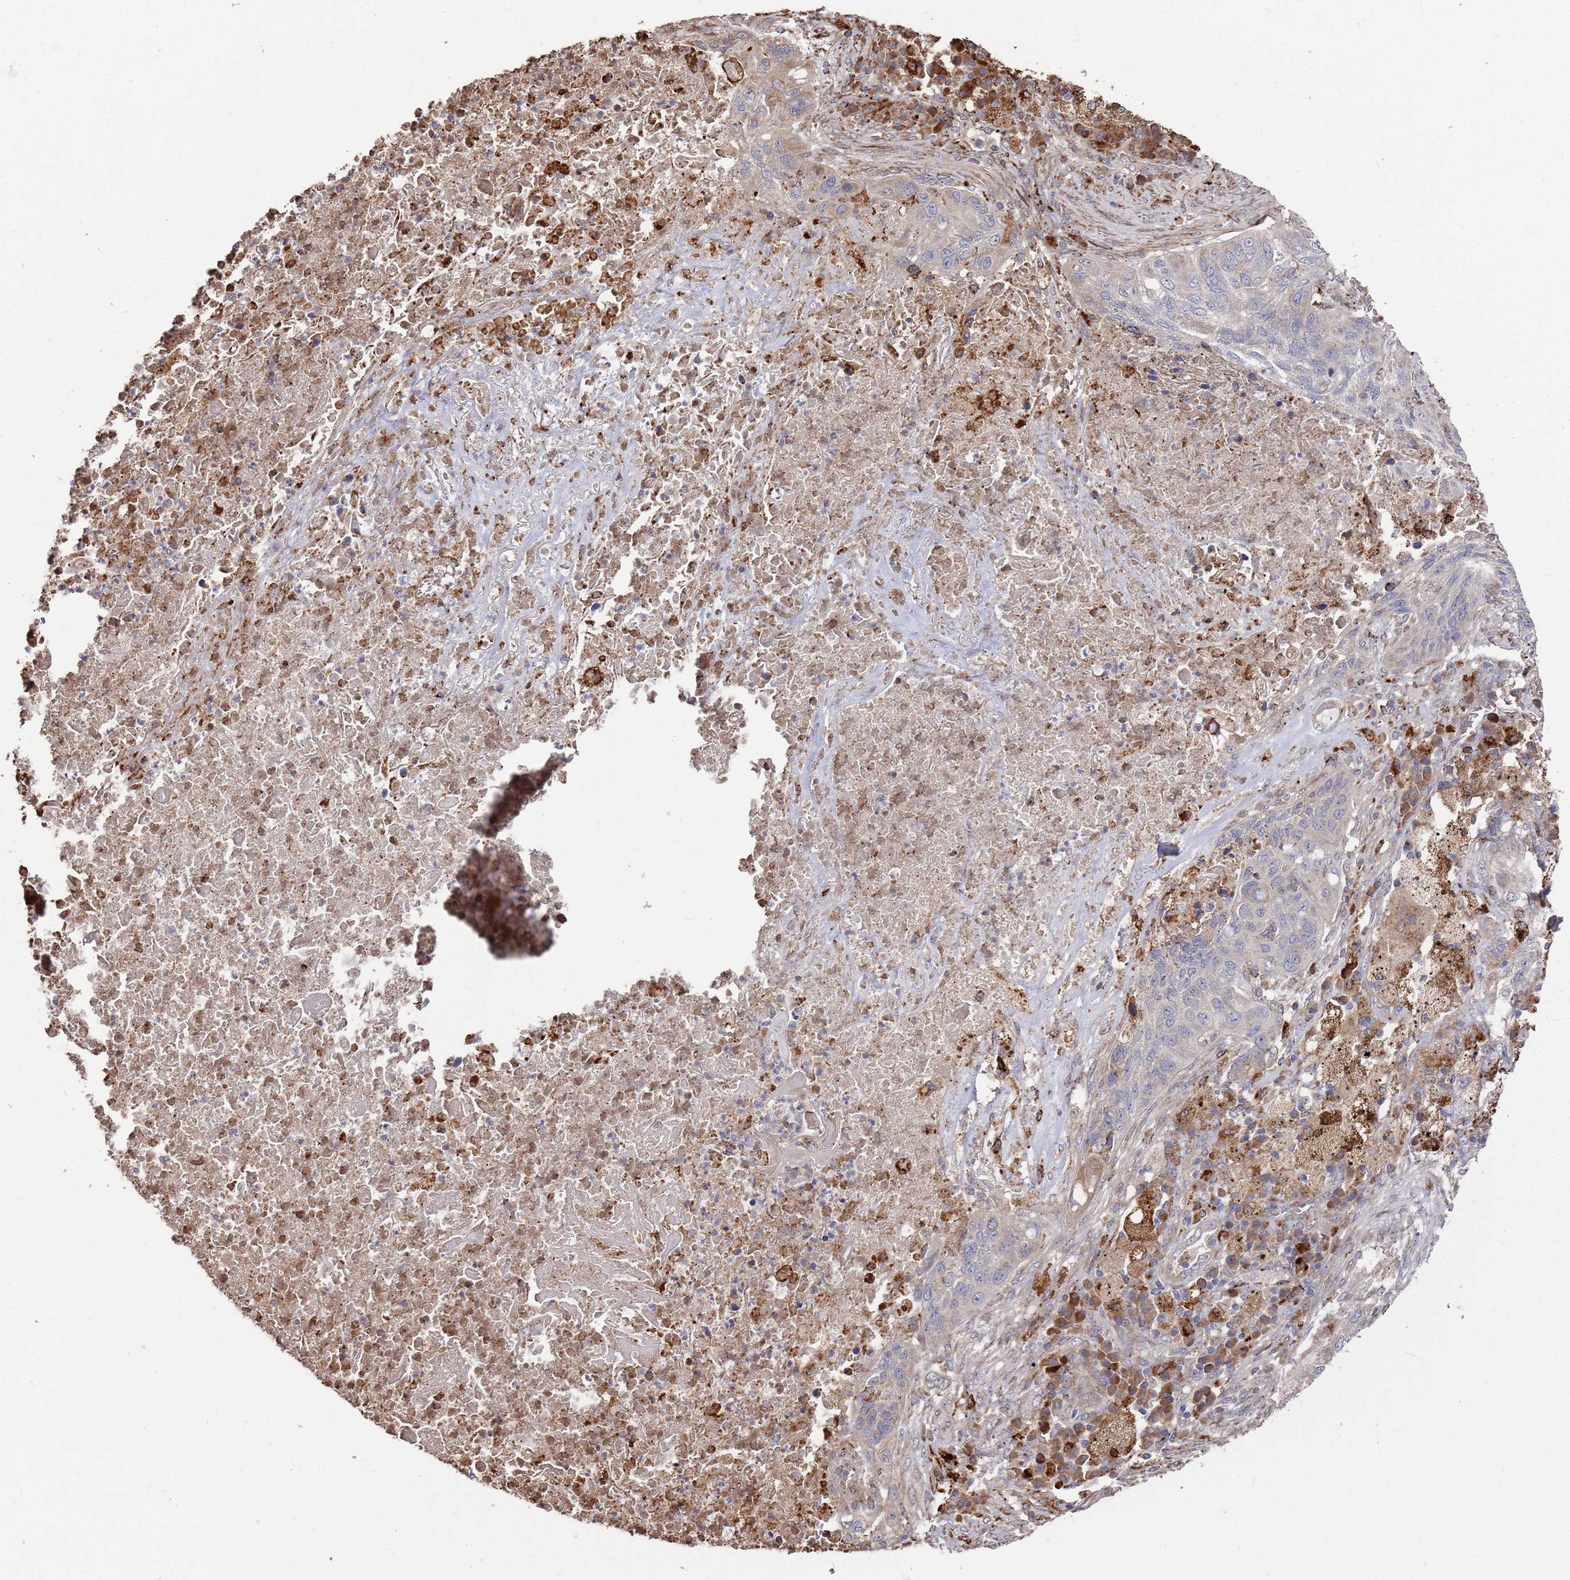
{"staining": {"intensity": "weak", "quantity": "<25%", "location": "cytoplasmic/membranous"}, "tissue": "lung cancer", "cell_type": "Tumor cells", "image_type": "cancer", "snomed": [{"axis": "morphology", "description": "Squamous cell carcinoma, NOS"}, {"axis": "topography", "description": "Lung"}], "caption": "A high-resolution micrograph shows IHC staining of lung squamous cell carcinoma, which shows no significant positivity in tumor cells.", "gene": "LACC1", "patient": {"sex": "female", "age": 63}}